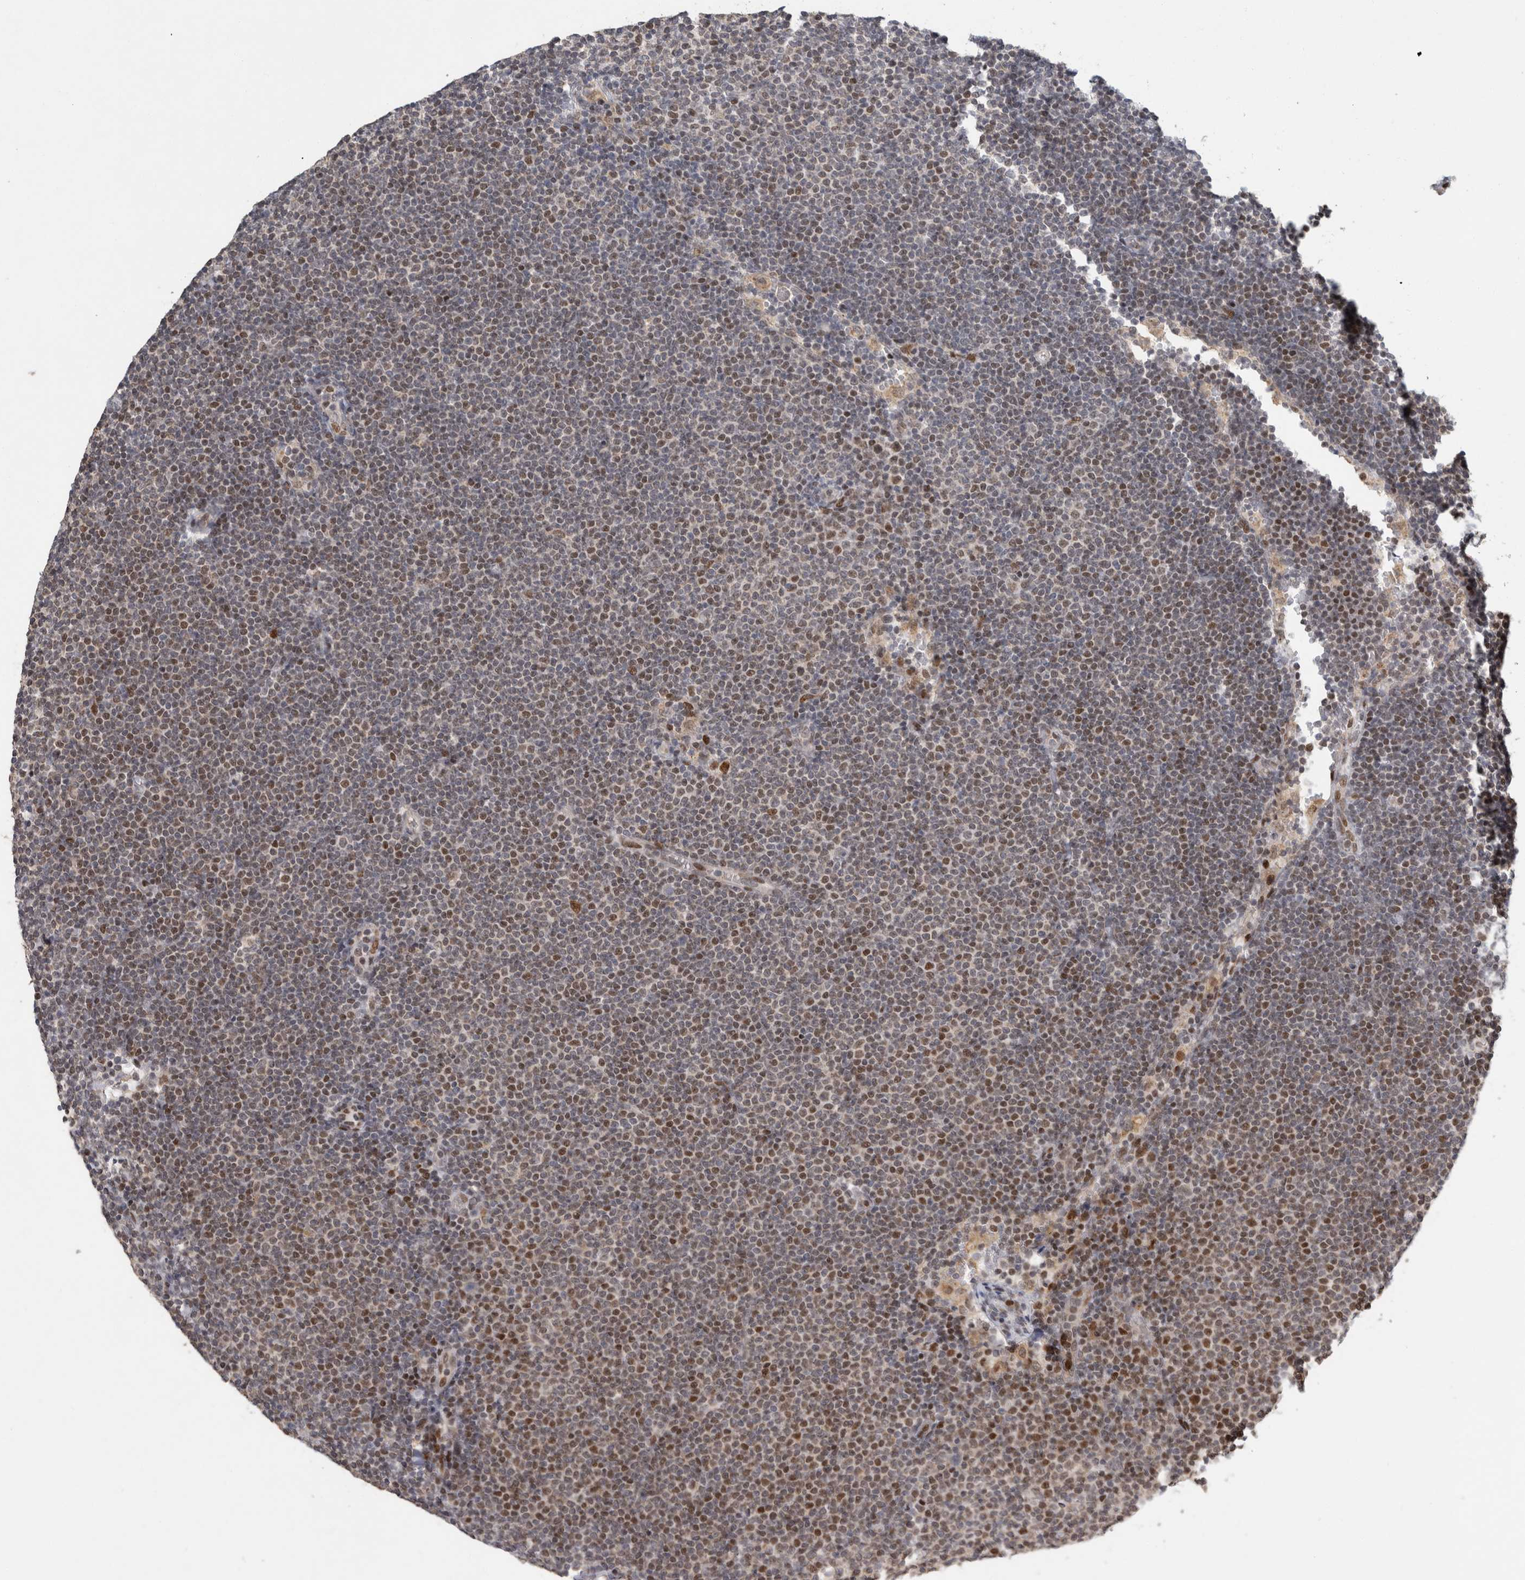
{"staining": {"intensity": "weak", "quantity": "25%-75%", "location": "nuclear"}, "tissue": "lymphoma", "cell_type": "Tumor cells", "image_type": "cancer", "snomed": [{"axis": "morphology", "description": "Malignant lymphoma, non-Hodgkin's type, Low grade"}, {"axis": "topography", "description": "Lymph node"}], "caption": "A low amount of weak nuclear expression is identified in approximately 25%-75% of tumor cells in malignant lymphoma, non-Hodgkin's type (low-grade) tissue.", "gene": "C8orf58", "patient": {"sex": "female", "age": 53}}